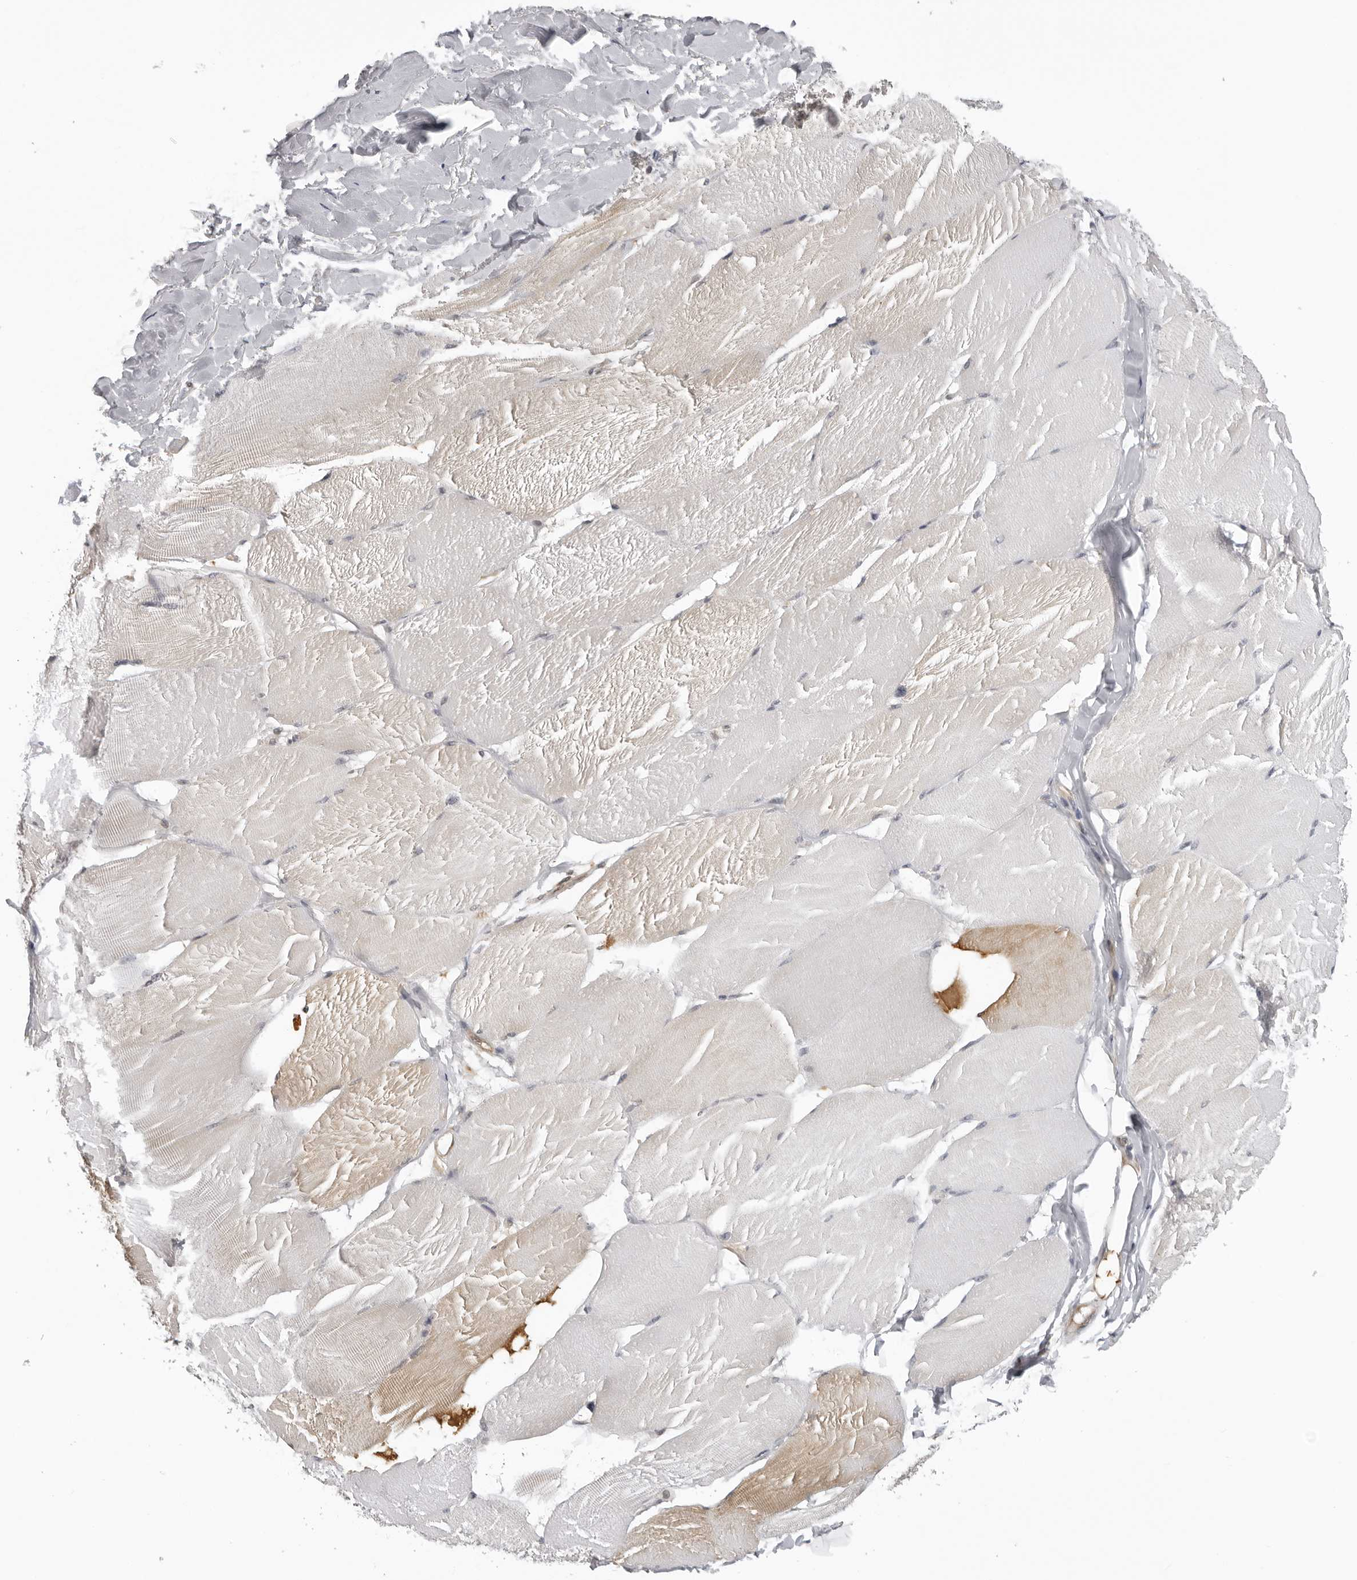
{"staining": {"intensity": "weak", "quantity": "25%-75%", "location": "cytoplasmic/membranous"}, "tissue": "skeletal muscle", "cell_type": "Myocytes", "image_type": "normal", "snomed": [{"axis": "morphology", "description": "Normal tissue, NOS"}, {"axis": "topography", "description": "Skin"}, {"axis": "topography", "description": "Skeletal muscle"}], "caption": "A low amount of weak cytoplasmic/membranous staining is appreciated in about 25%-75% of myocytes in benign skeletal muscle. (Stains: DAB (3,3'-diaminobenzidine) in brown, nuclei in blue, Microscopy: brightfield microscopy at high magnification).", "gene": "MRPS15", "patient": {"sex": "male", "age": 83}}